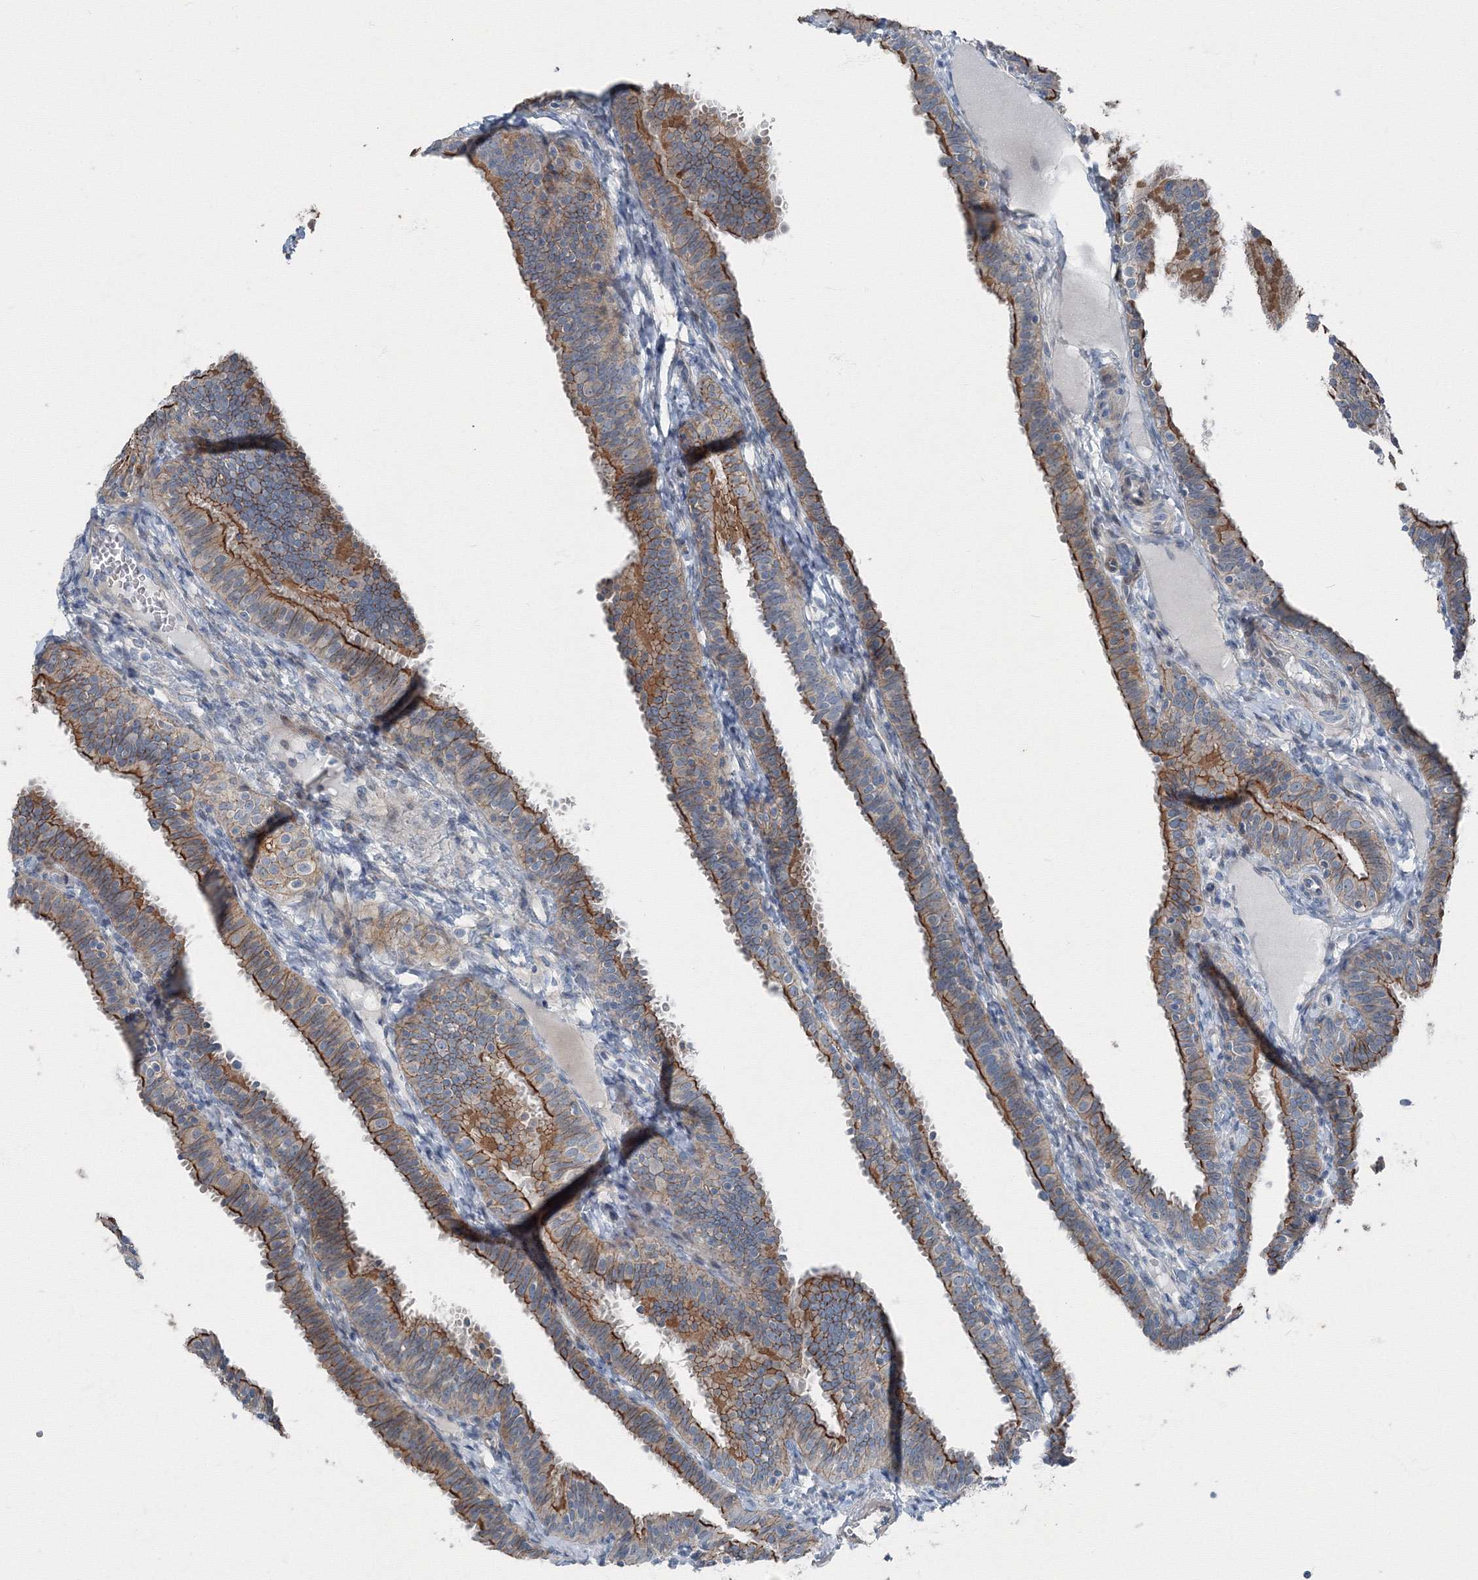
{"staining": {"intensity": "strong", "quantity": ">75%", "location": "cytoplasmic/membranous"}, "tissue": "fallopian tube", "cell_type": "Glandular cells", "image_type": "normal", "snomed": [{"axis": "morphology", "description": "Normal tissue, NOS"}, {"axis": "topography", "description": "Fallopian tube"}], "caption": "Strong cytoplasmic/membranous staining for a protein is identified in about >75% of glandular cells of benign fallopian tube using IHC.", "gene": "AASDH", "patient": {"sex": "female", "age": 35}}